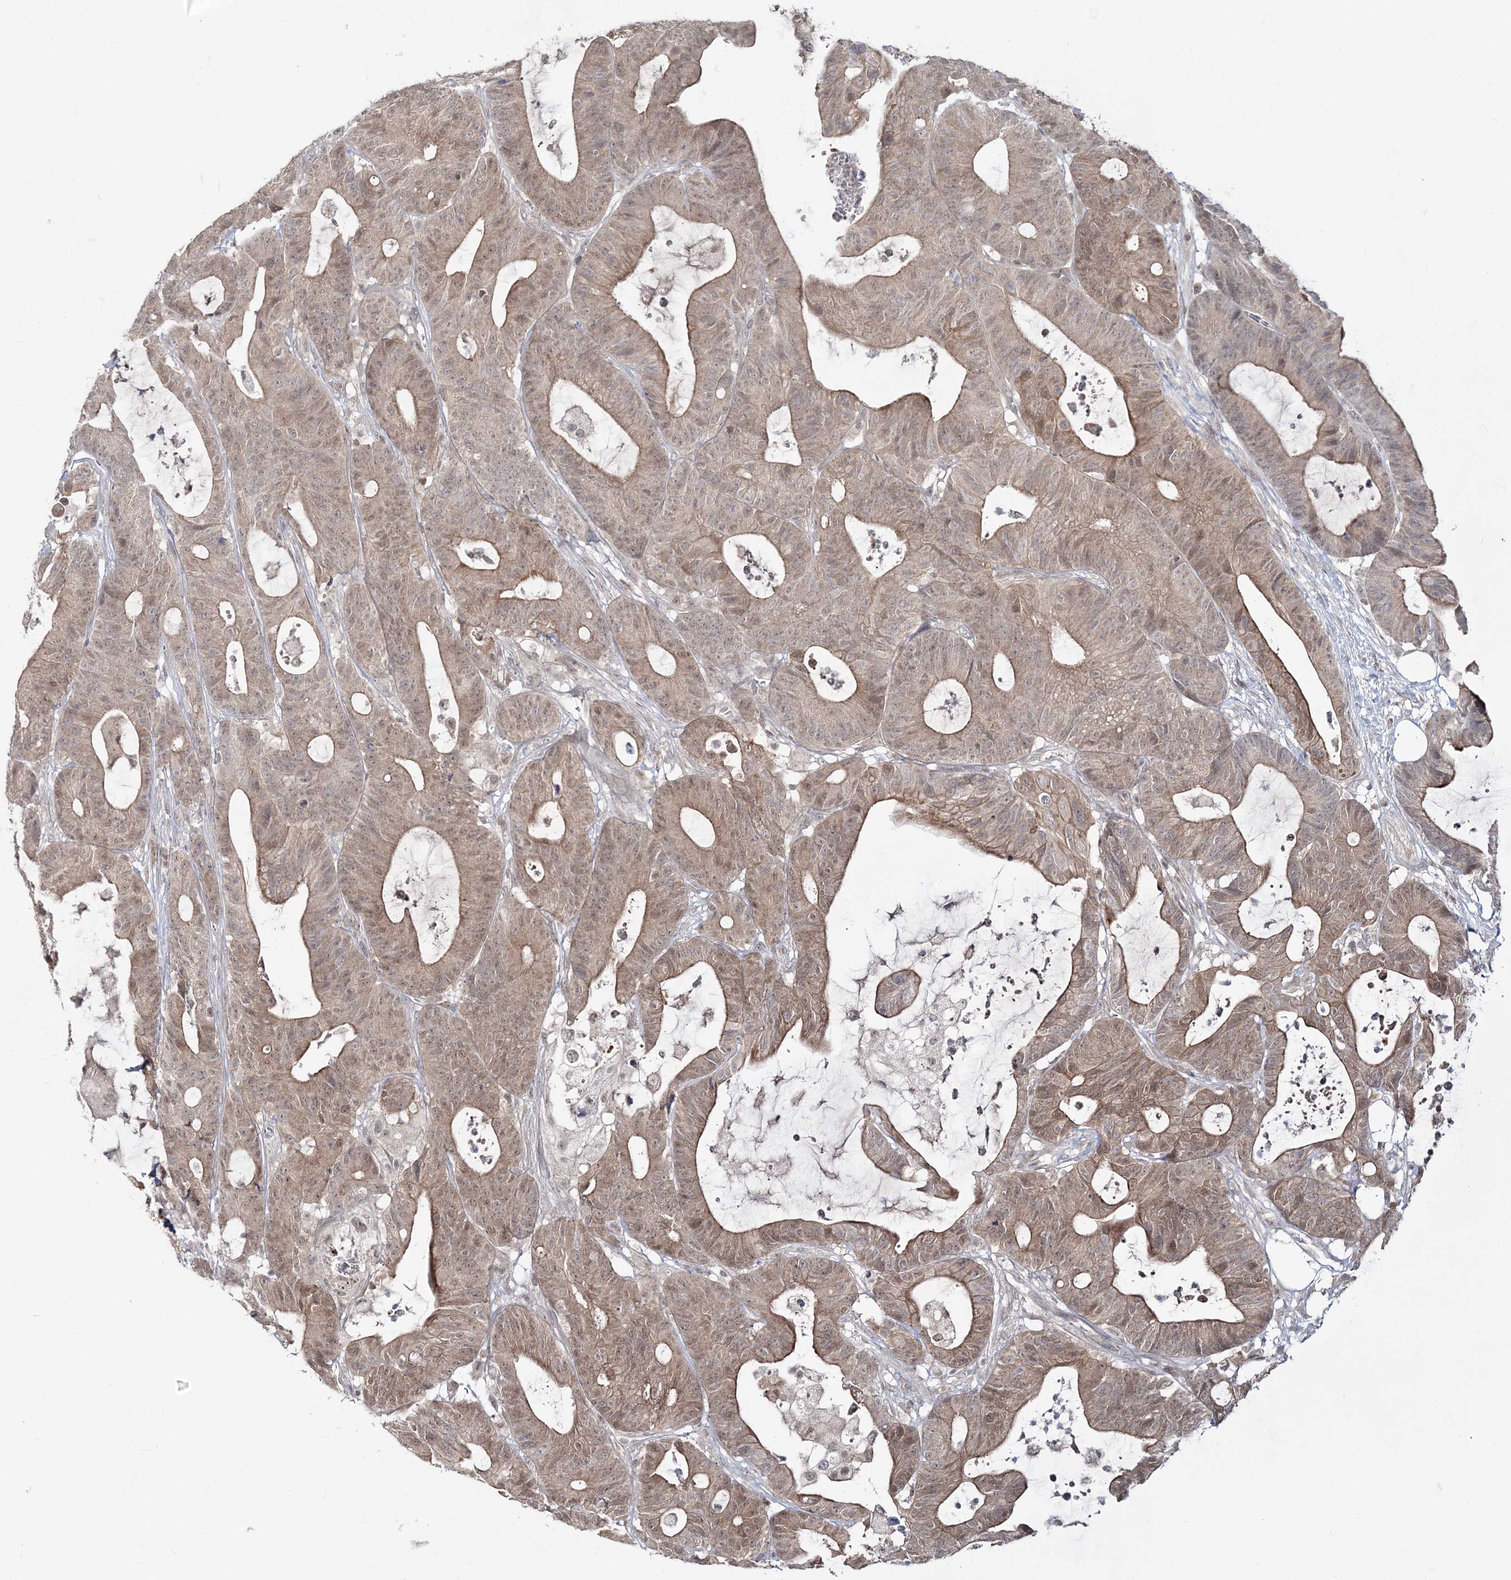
{"staining": {"intensity": "moderate", "quantity": "25%-75%", "location": "cytoplasmic/membranous,nuclear"}, "tissue": "colorectal cancer", "cell_type": "Tumor cells", "image_type": "cancer", "snomed": [{"axis": "morphology", "description": "Adenocarcinoma, NOS"}, {"axis": "topography", "description": "Colon"}], "caption": "Immunohistochemical staining of adenocarcinoma (colorectal) shows medium levels of moderate cytoplasmic/membranous and nuclear protein positivity in about 25%-75% of tumor cells. Using DAB (brown) and hematoxylin (blue) stains, captured at high magnification using brightfield microscopy.", "gene": "ZFAND6", "patient": {"sex": "female", "age": 84}}